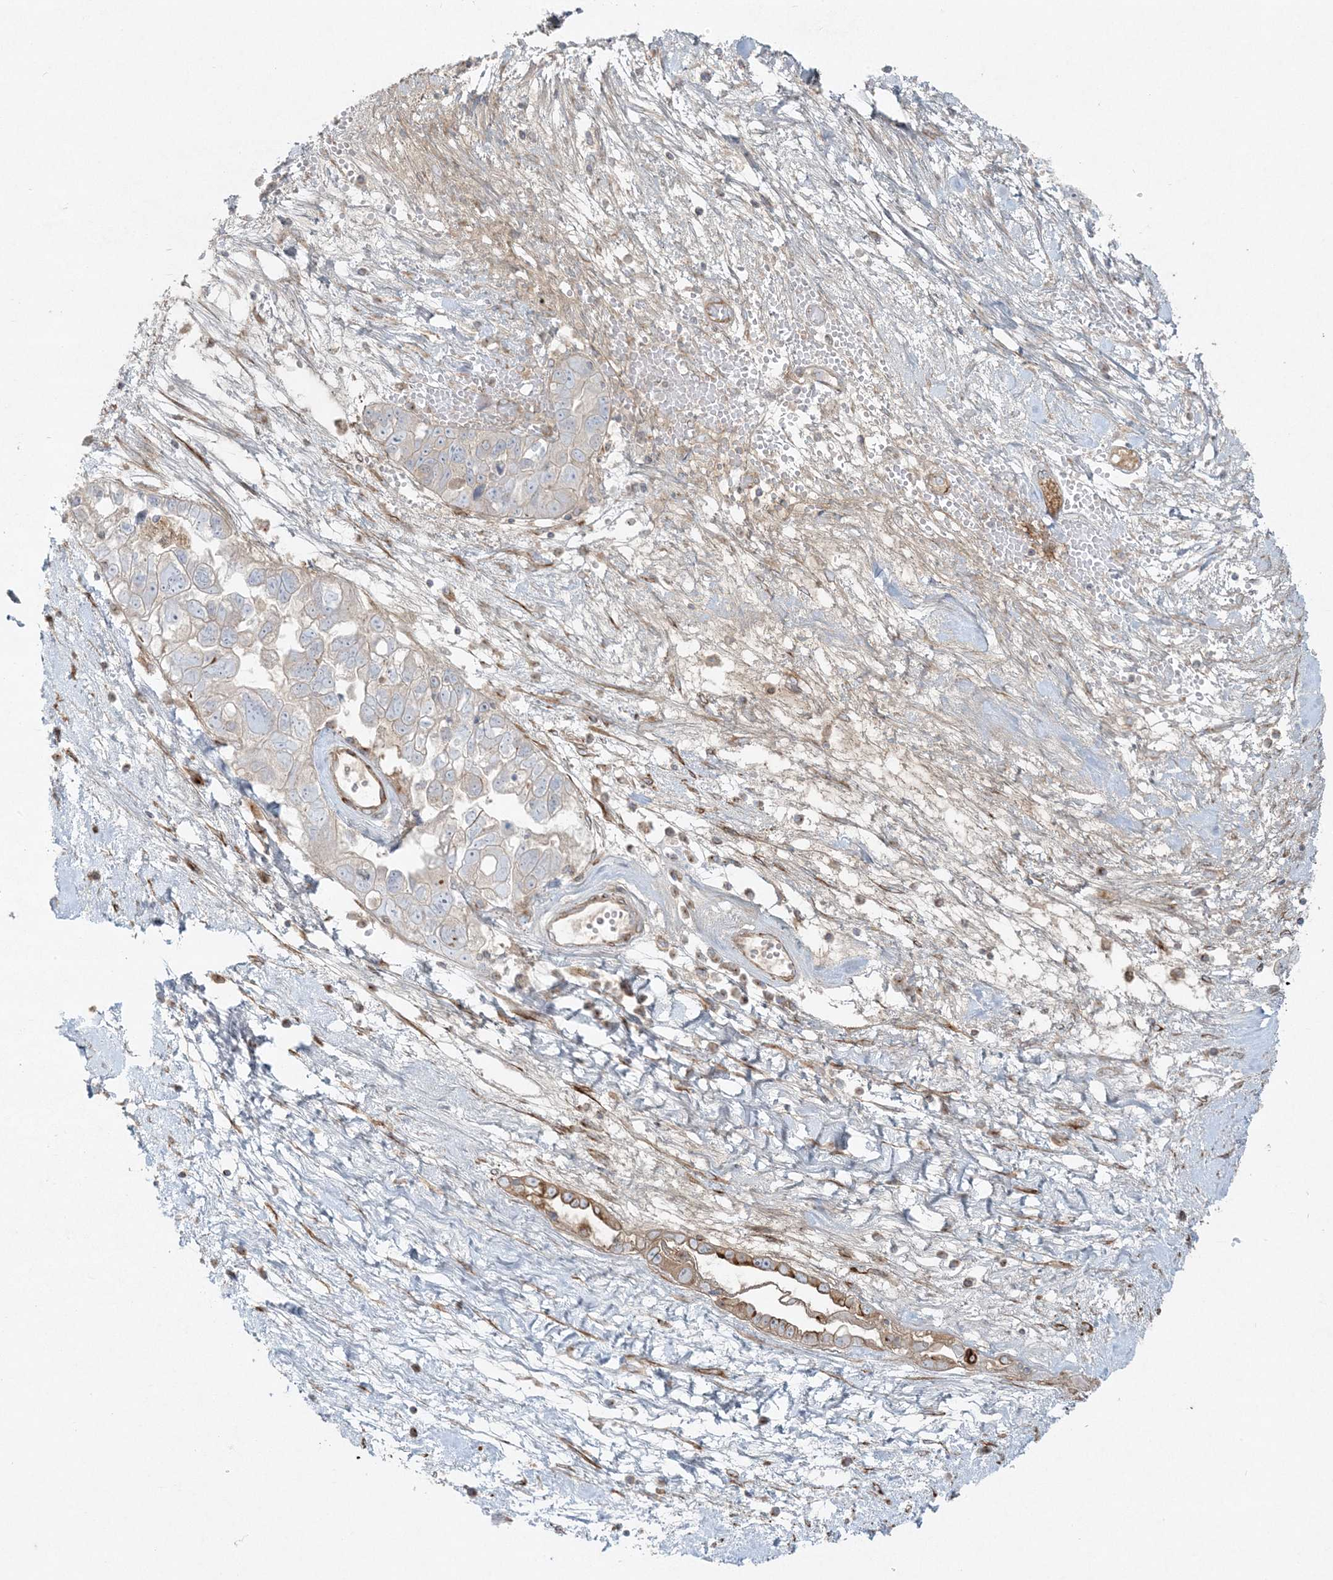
{"staining": {"intensity": "negative", "quantity": "none", "location": "none"}, "tissue": "ovarian cancer", "cell_type": "Tumor cells", "image_type": "cancer", "snomed": [{"axis": "morphology", "description": "Carcinoma, NOS"}, {"axis": "morphology", "description": "Cystadenocarcinoma, serous, NOS"}, {"axis": "topography", "description": "Ovary"}], "caption": "High magnification brightfield microscopy of ovarian cancer stained with DAB (3,3'-diaminobenzidine) (brown) and counterstained with hematoxylin (blue): tumor cells show no significant expression.", "gene": "PIK3R4", "patient": {"sex": "female", "age": 69}}